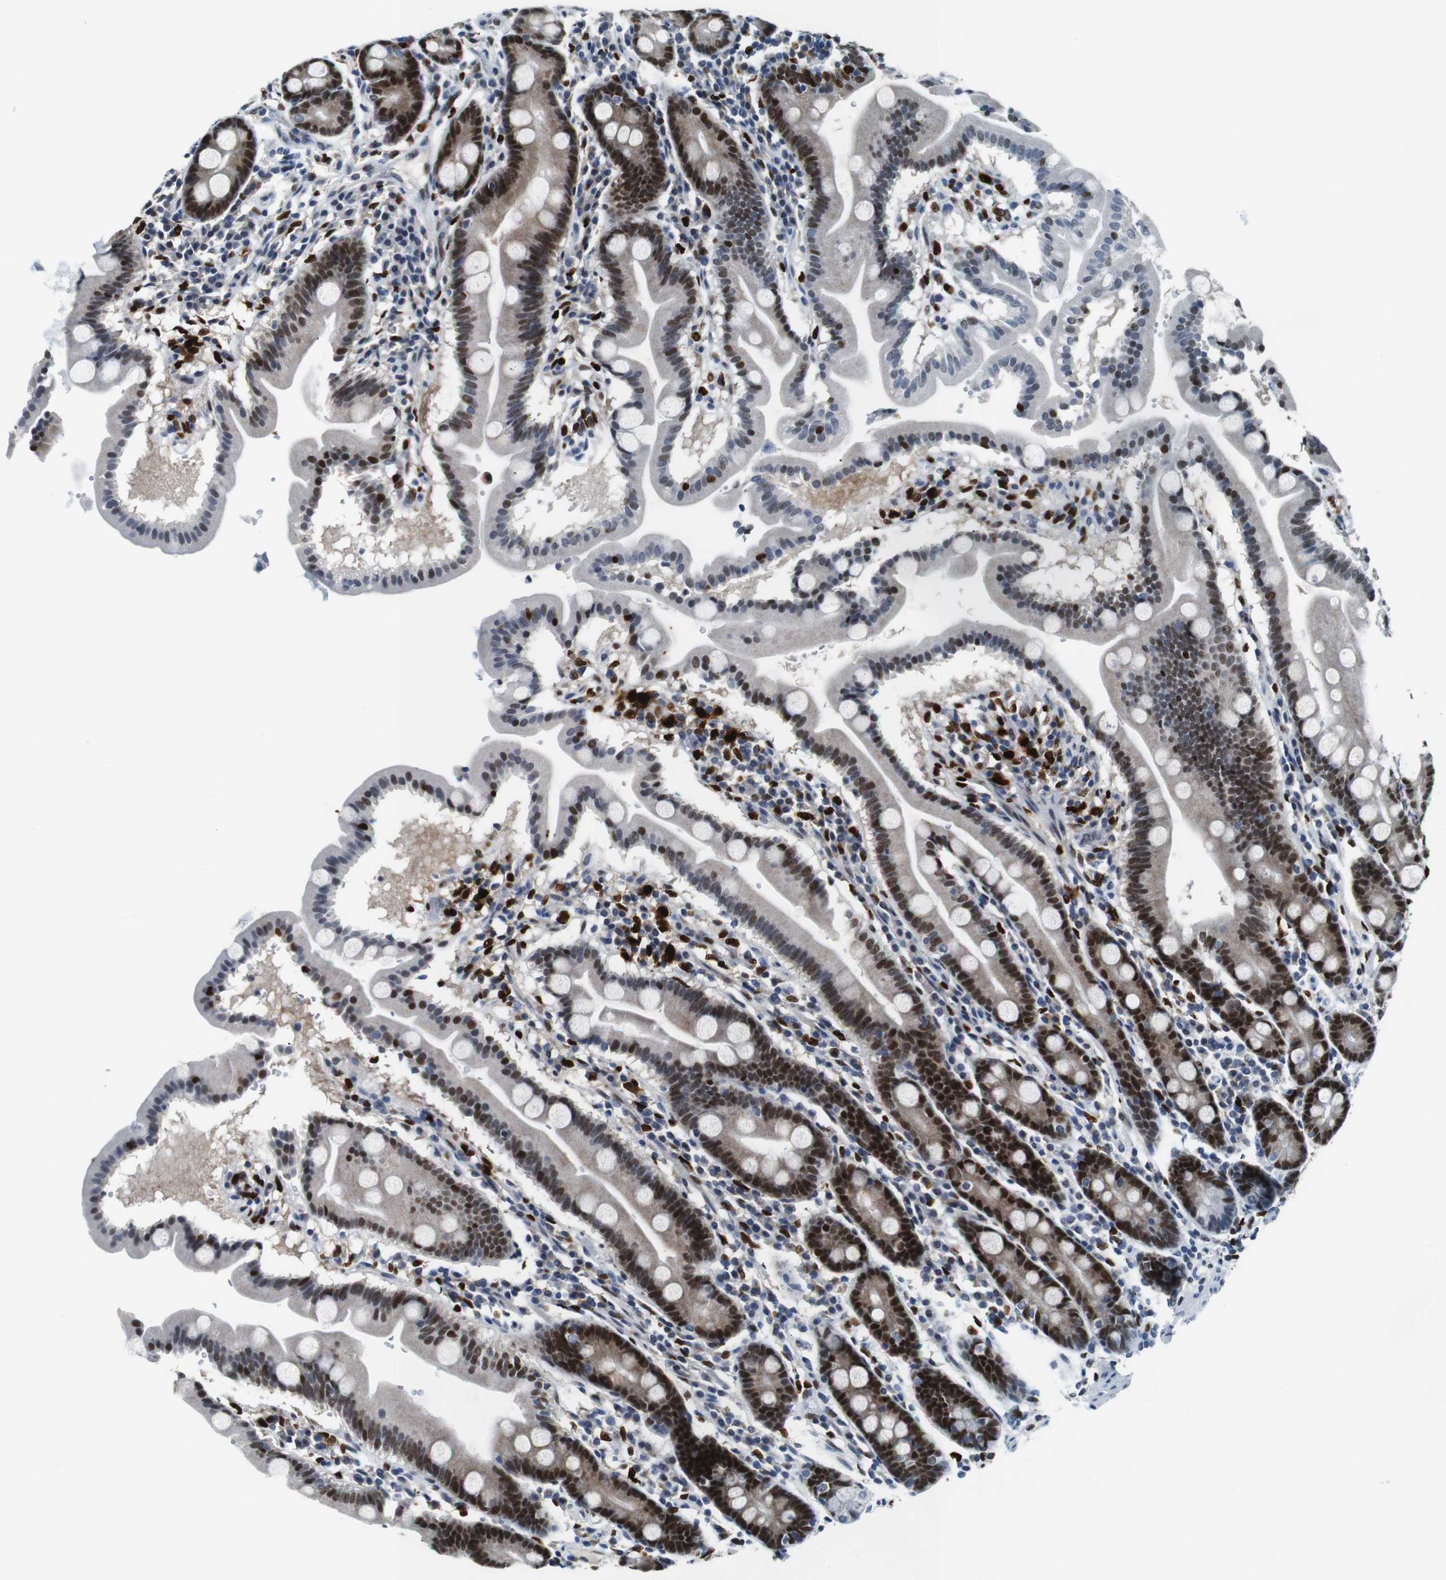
{"staining": {"intensity": "strong", "quantity": "25%-75%", "location": "nuclear"}, "tissue": "duodenum", "cell_type": "Glandular cells", "image_type": "normal", "snomed": [{"axis": "morphology", "description": "Normal tissue, NOS"}, {"axis": "topography", "description": "Duodenum"}], "caption": "Strong nuclear protein expression is appreciated in approximately 25%-75% of glandular cells in duodenum.", "gene": "IRF8", "patient": {"sex": "male", "age": 50}}